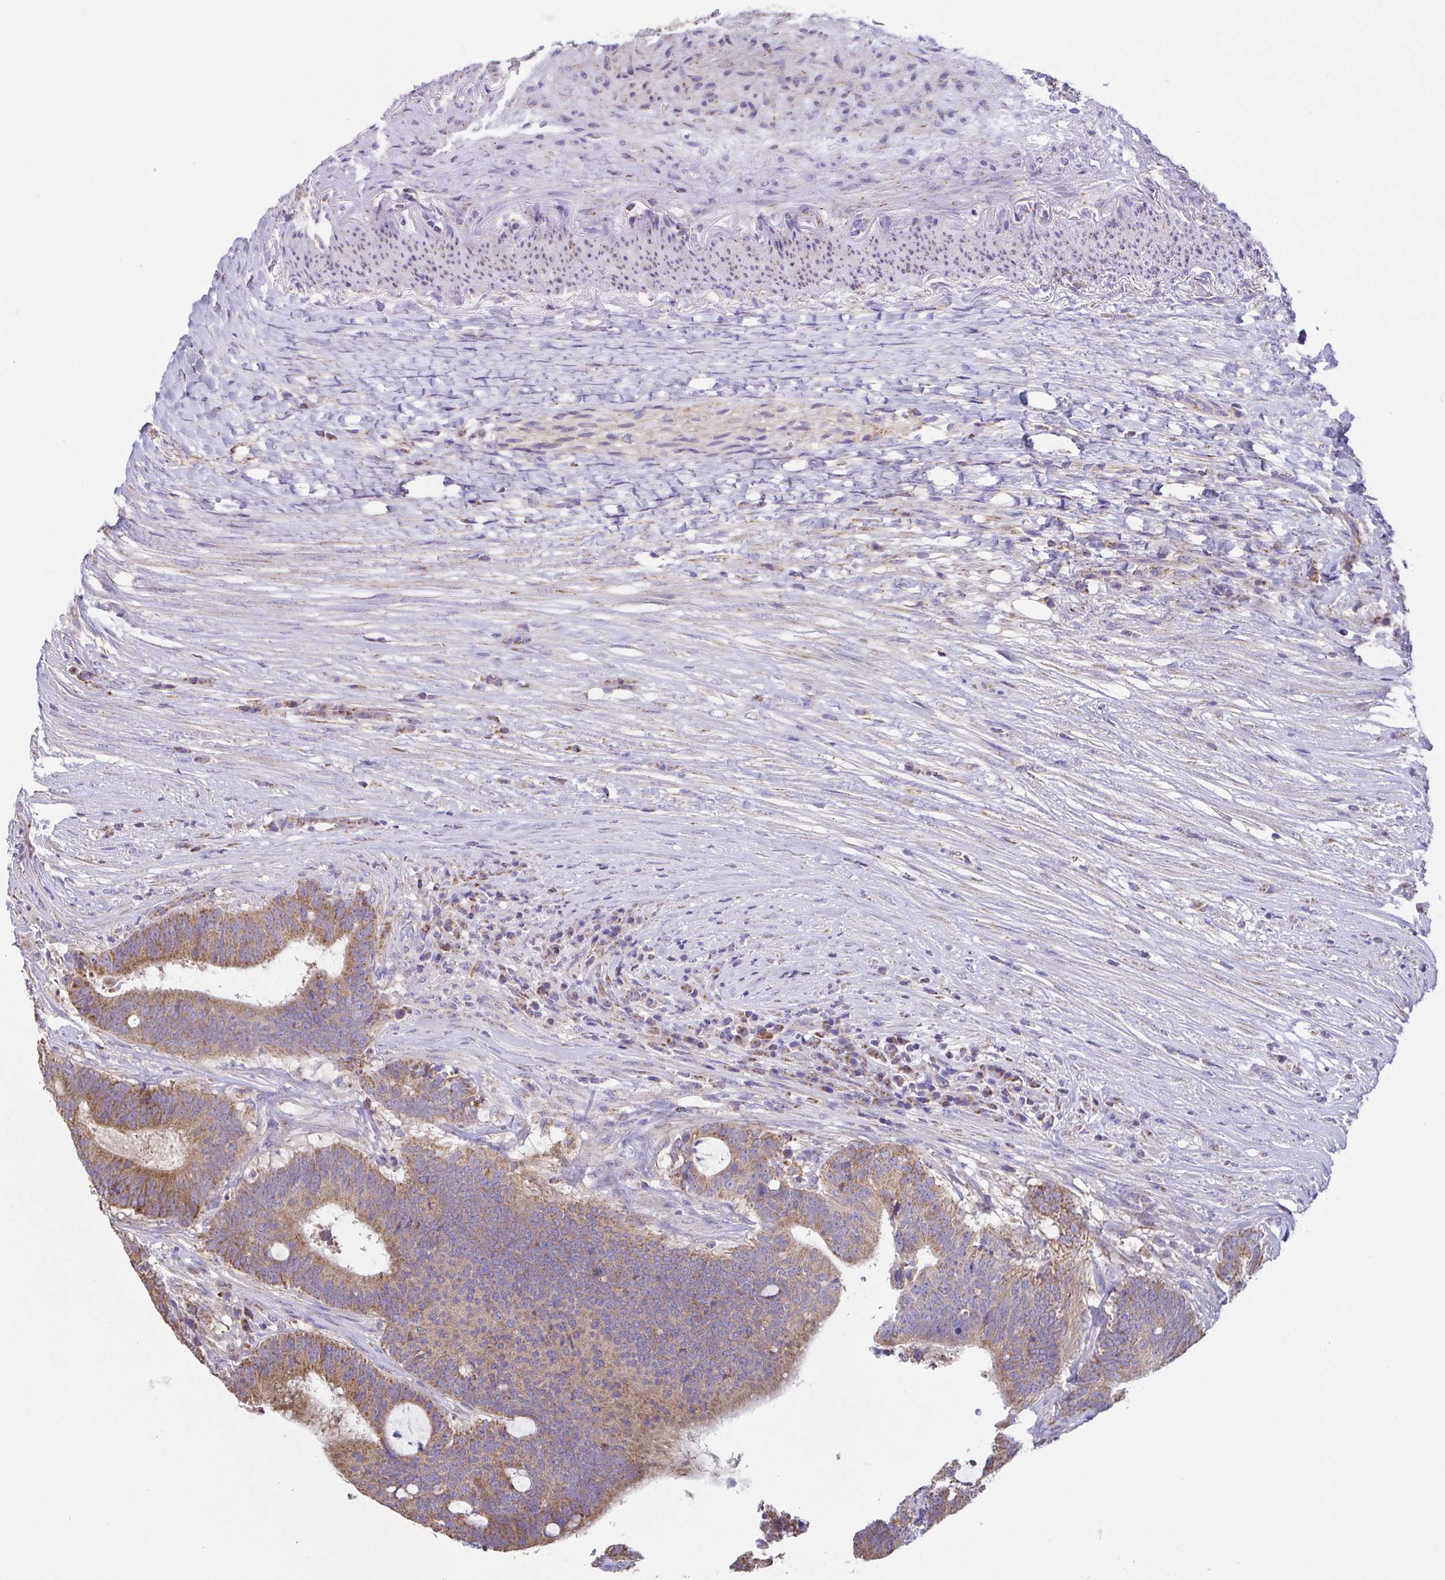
{"staining": {"intensity": "moderate", "quantity": ">75%", "location": "cytoplasmic/membranous"}, "tissue": "colorectal cancer", "cell_type": "Tumor cells", "image_type": "cancer", "snomed": [{"axis": "morphology", "description": "Adenocarcinoma, NOS"}, {"axis": "topography", "description": "Colon"}], "caption": "The photomicrograph displays staining of colorectal cancer (adenocarcinoma), revealing moderate cytoplasmic/membranous protein positivity (brown color) within tumor cells. (DAB IHC with brightfield microscopy, high magnification).", "gene": "GINM1", "patient": {"sex": "female", "age": 43}}